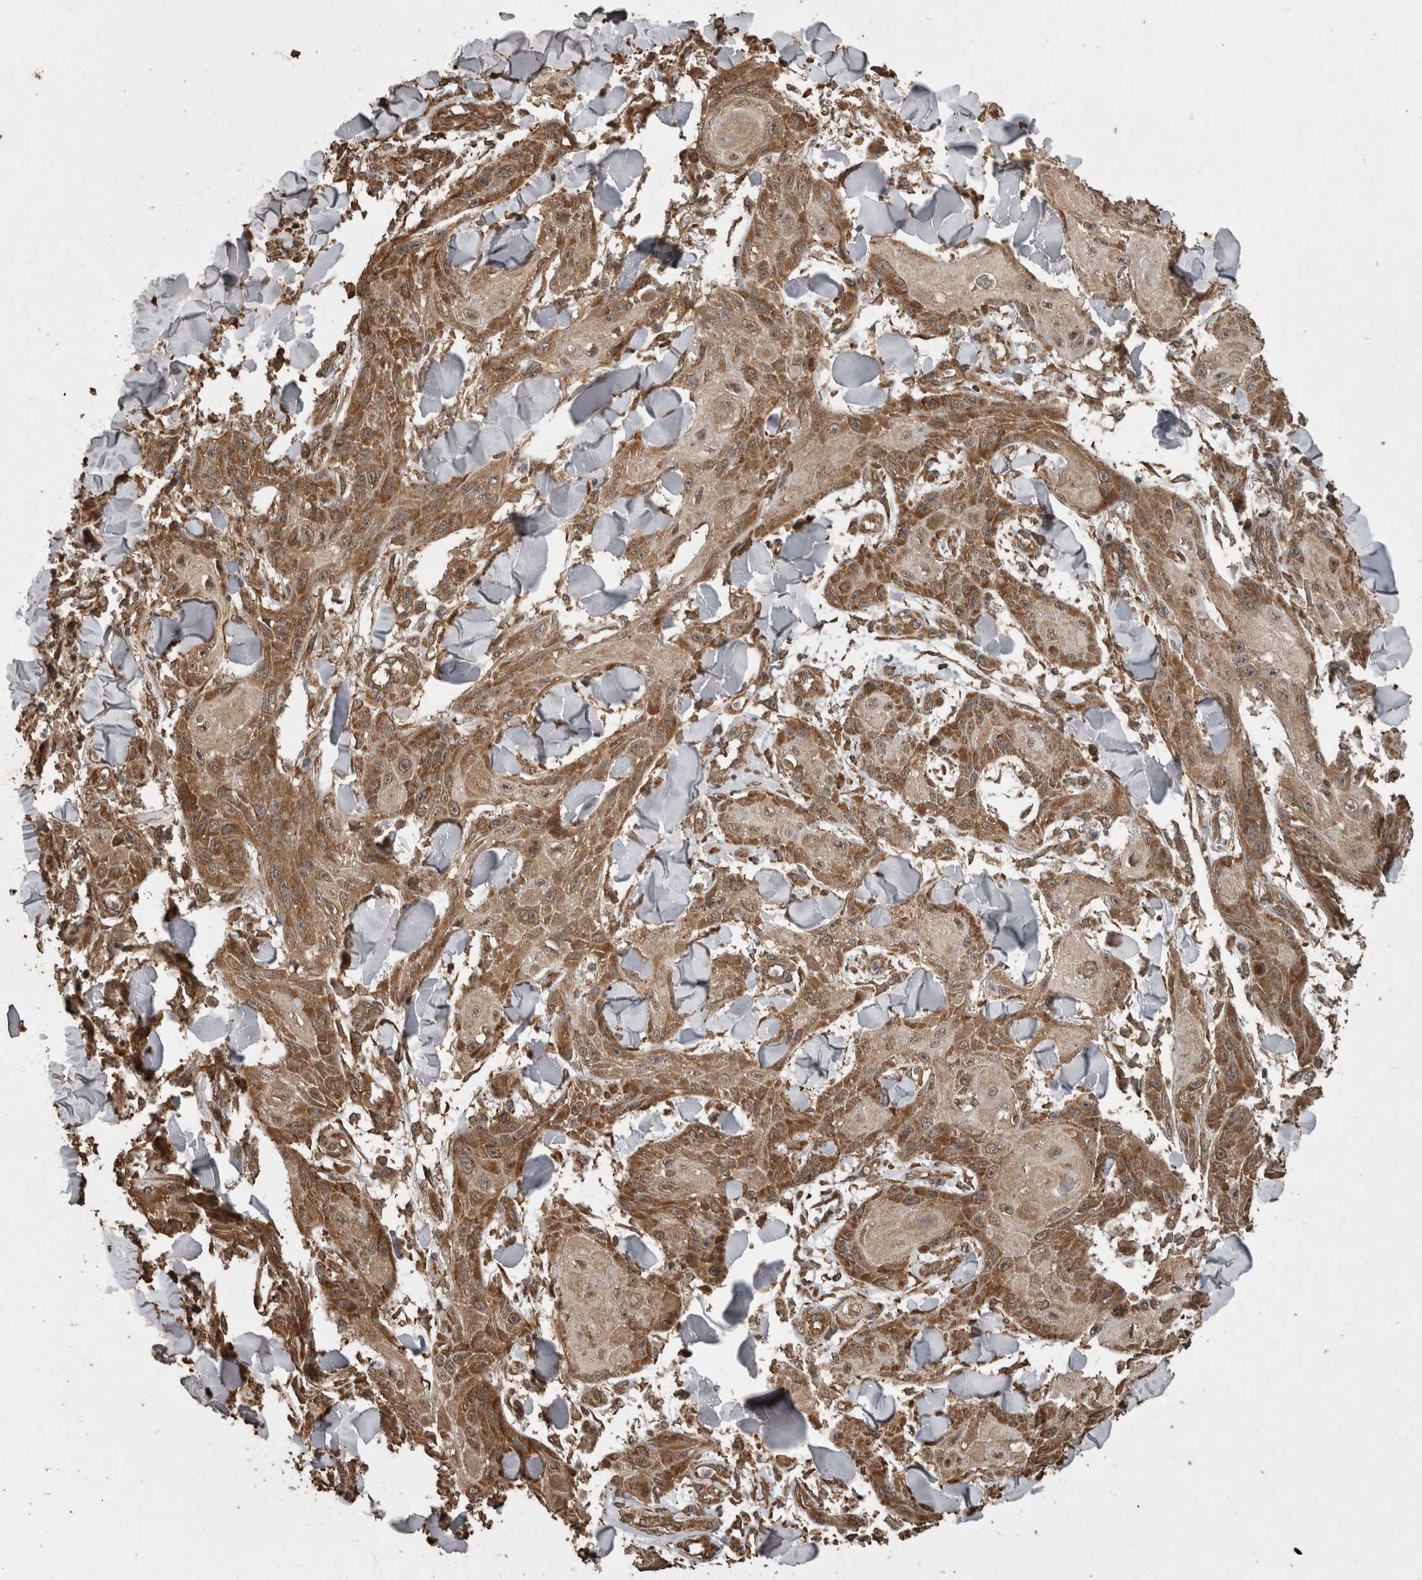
{"staining": {"intensity": "moderate", "quantity": ">75%", "location": "cytoplasmic/membranous"}, "tissue": "skin cancer", "cell_type": "Tumor cells", "image_type": "cancer", "snomed": [{"axis": "morphology", "description": "Squamous cell carcinoma, NOS"}, {"axis": "topography", "description": "Skin"}], "caption": "Skin cancer tissue displays moderate cytoplasmic/membranous positivity in about >75% of tumor cells", "gene": "PINK1", "patient": {"sex": "male", "age": 74}}